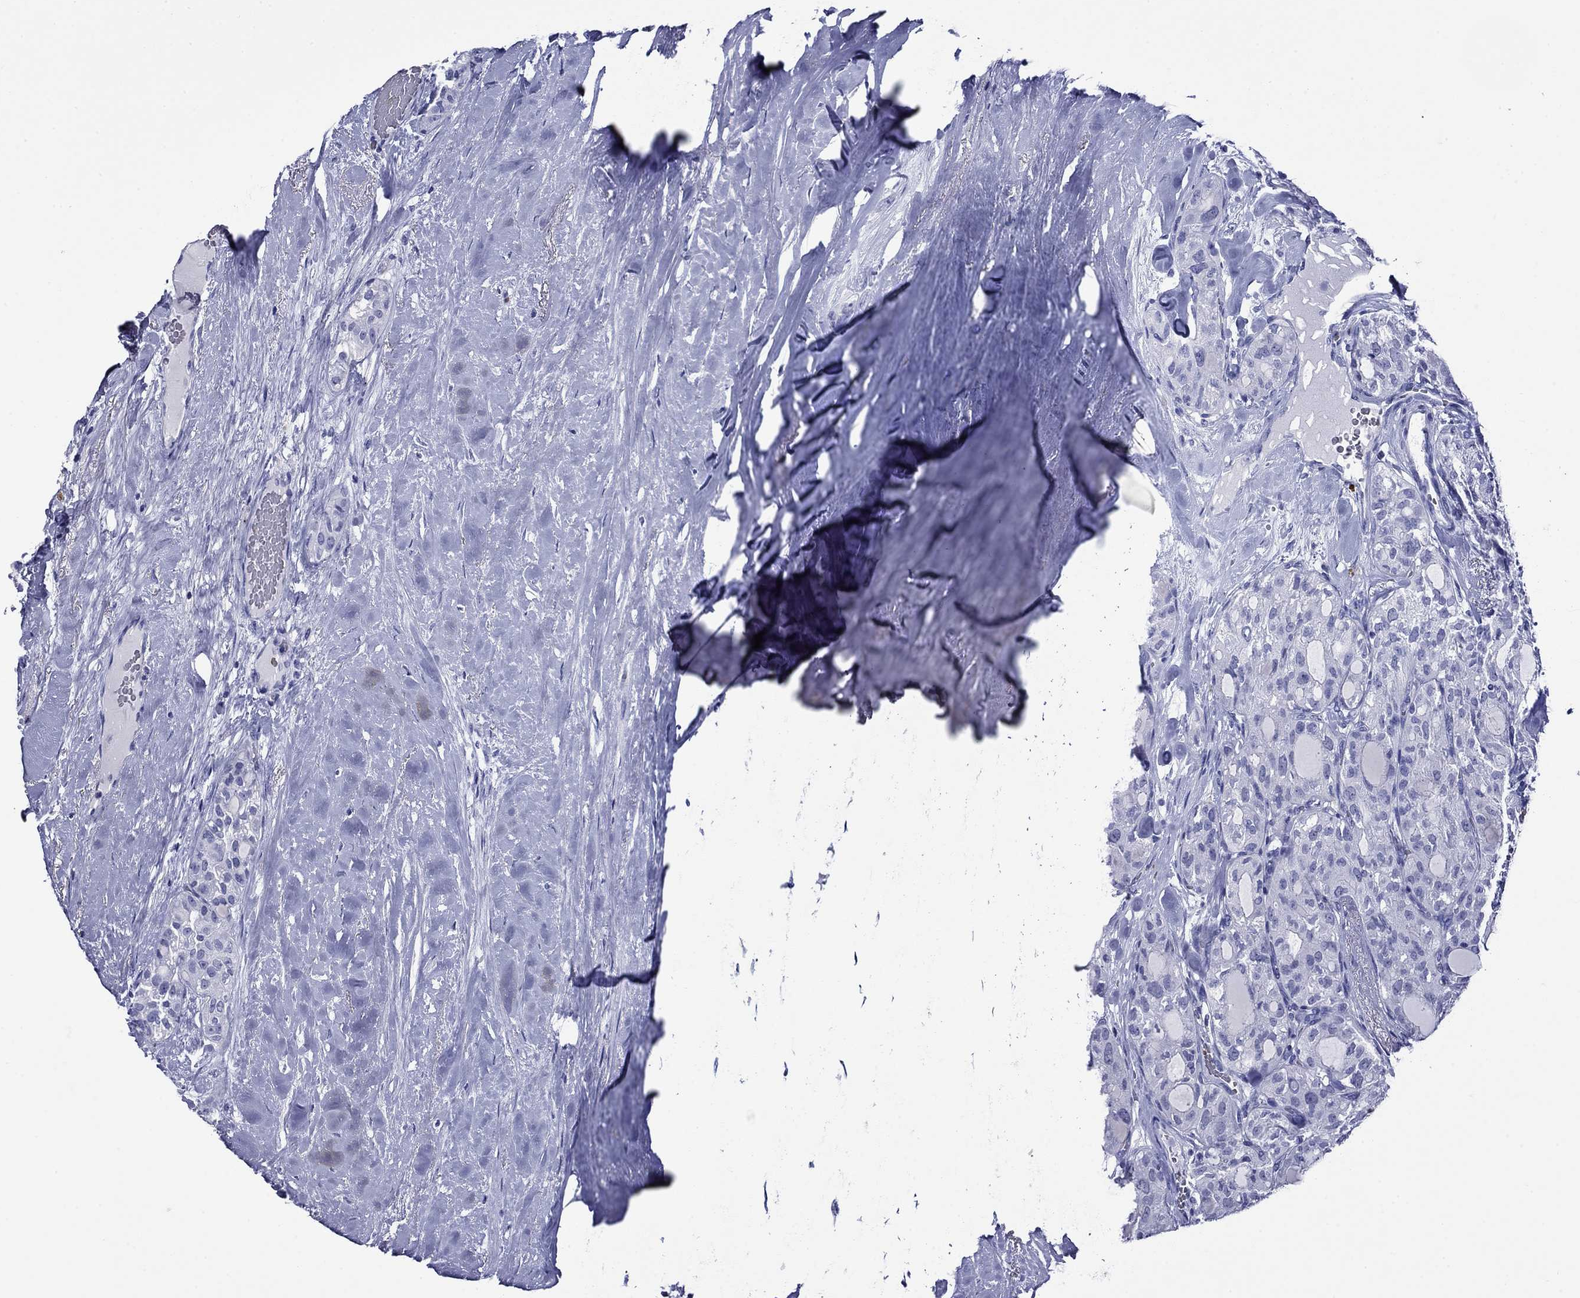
{"staining": {"intensity": "negative", "quantity": "none", "location": "none"}, "tissue": "thyroid cancer", "cell_type": "Tumor cells", "image_type": "cancer", "snomed": [{"axis": "morphology", "description": "Follicular adenoma carcinoma, NOS"}, {"axis": "topography", "description": "Thyroid gland"}], "caption": "Tumor cells show no significant protein positivity in thyroid cancer (follicular adenoma carcinoma). (DAB IHC, high magnification).", "gene": "ROM1", "patient": {"sex": "male", "age": 75}}